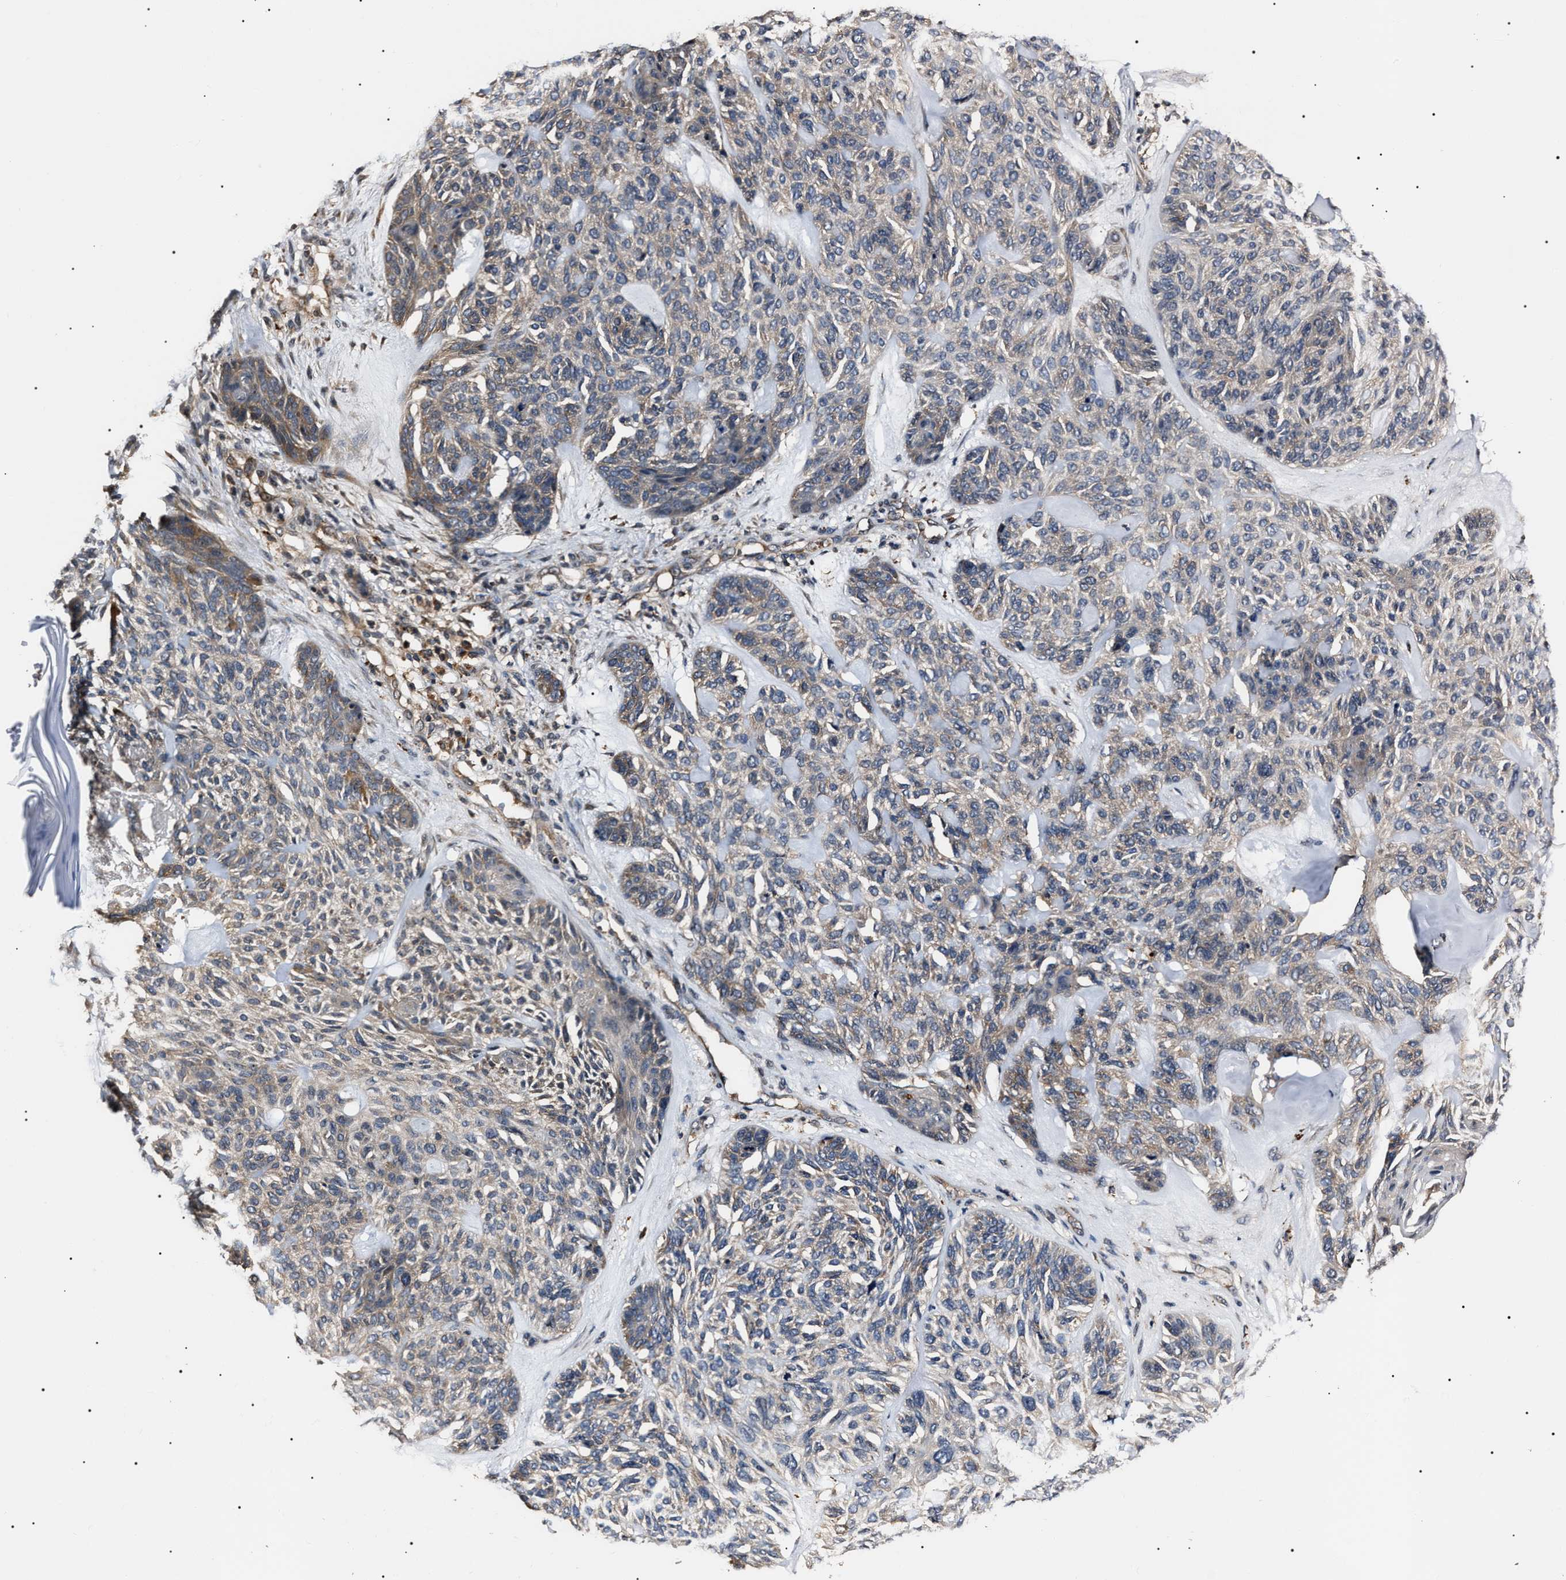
{"staining": {"intensity": "moderate", "quantity": "25%-75%", "location": "cytoplasmic/membranous"}, "tissue": "skin cancer", "cell_type": "Tumor cells", "image_type": "cancer", "snomed": [{"axis": "morphology", "description": "Basal cell carcinoma"}, {"axis": "topography", "description": "Skin"}], "caption": "An immunohistochemistry image of neoplastic tissue is shown. Protein staining in brown labels moderate cytoplasmic/membranous positivity in skin cancer within tumor cells.", "gene": "CCT8", "patient": {"sex": "male", "age": 55}}